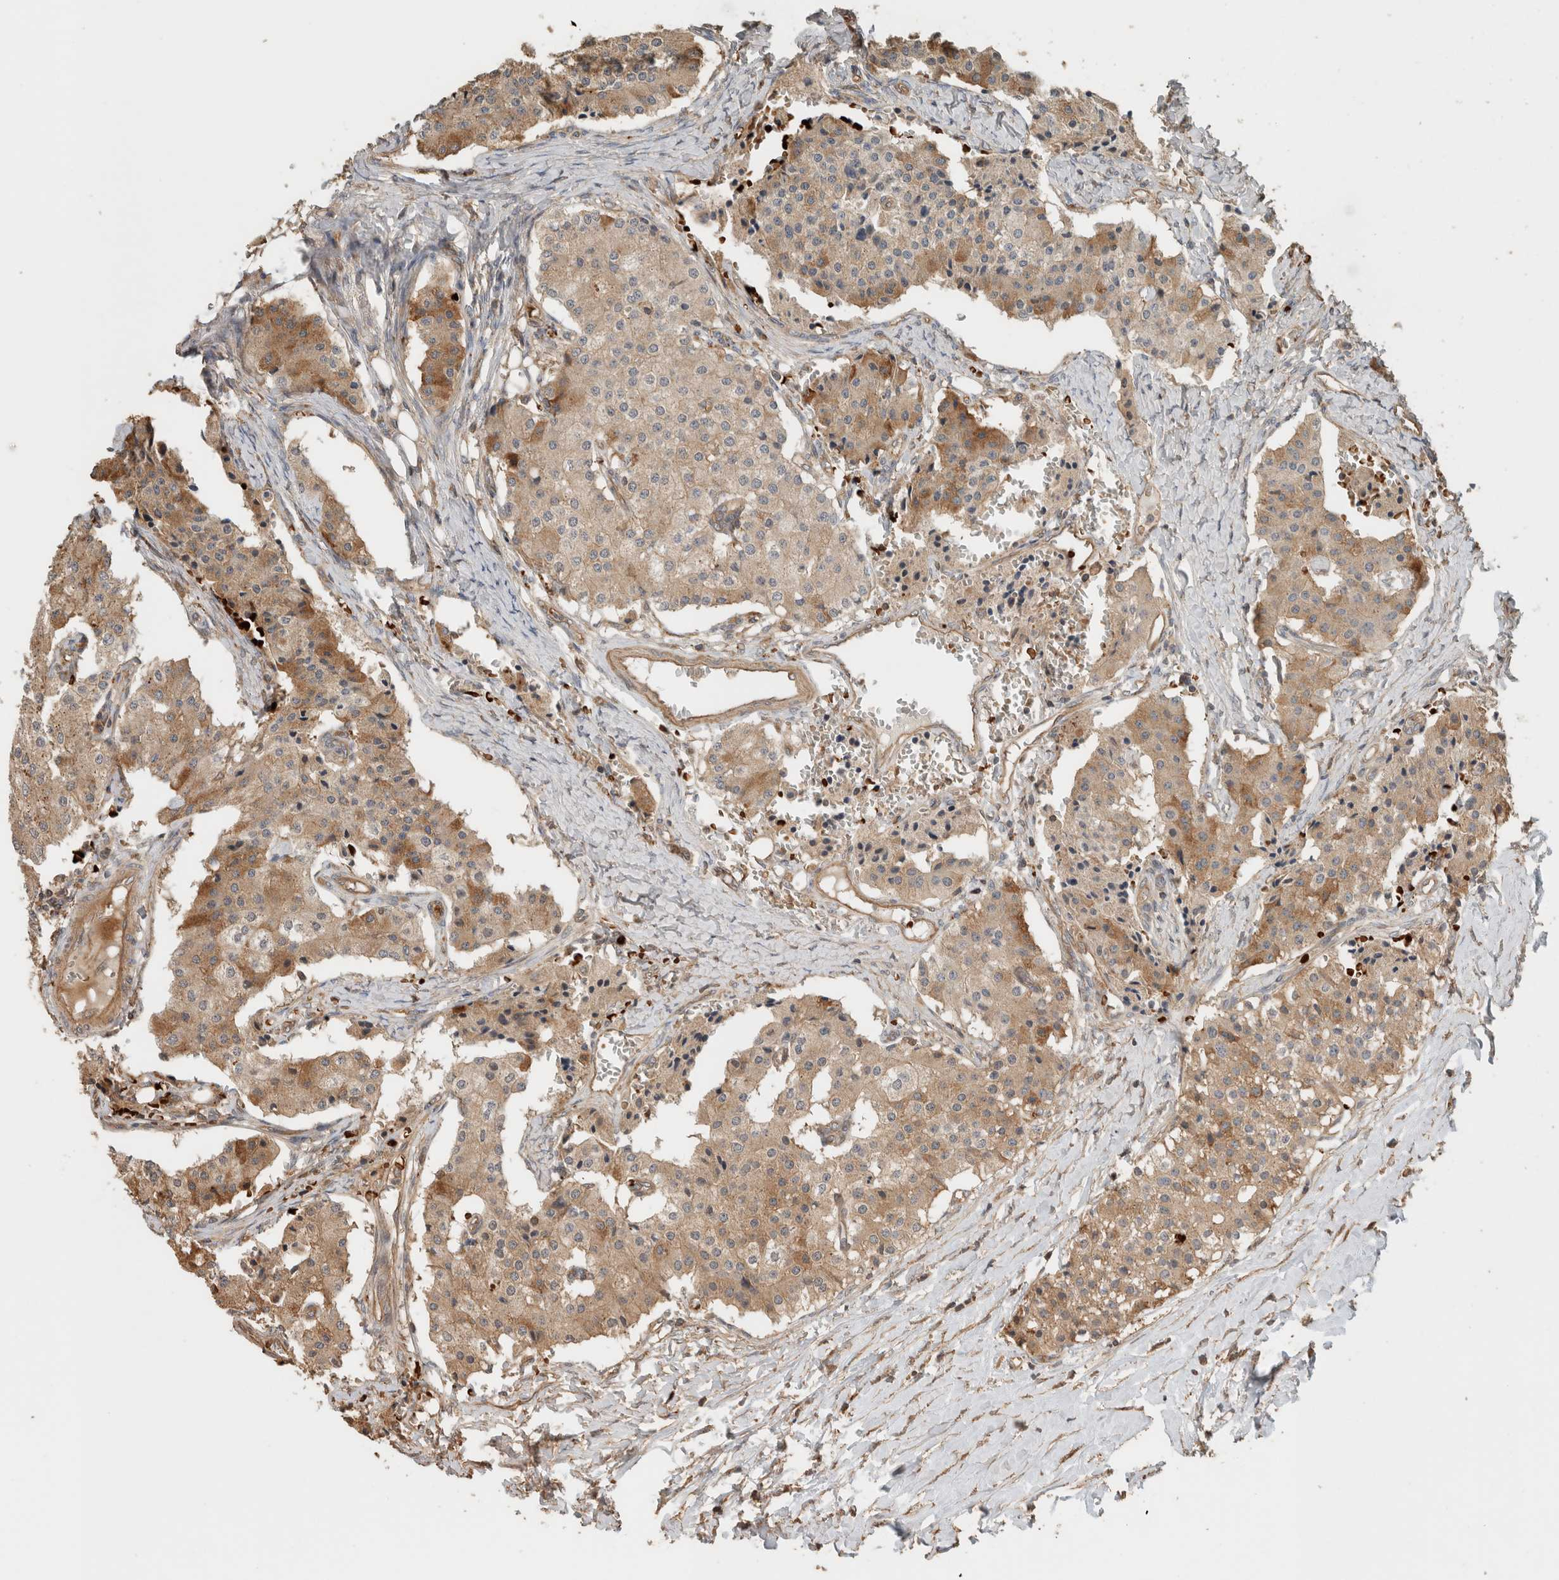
{"staining": {"intensity": "moderate", "quantity": ">75%", "location": "cytoplasmic/membranous"}, "tissue": "carcinoid", "cell_type": "Tumor cells", "image_type": "cancer", "snomed": [{"axis": "morphology", "description": "Carcinoid, malignant, NOS"}, {"axis": "topography", "description": "Colon"}], "caption": "The immunohistochemical stain shows moderate cytoplasmic/membranous expression in tumor cells of malignant carcinoid tissue. Immunohistochemistry (ihc) stains the protein of interest in brown and the nuclei are stained blue.", "gene": "OTUD6B", "patient": {"sex": "female", "age": 52}}